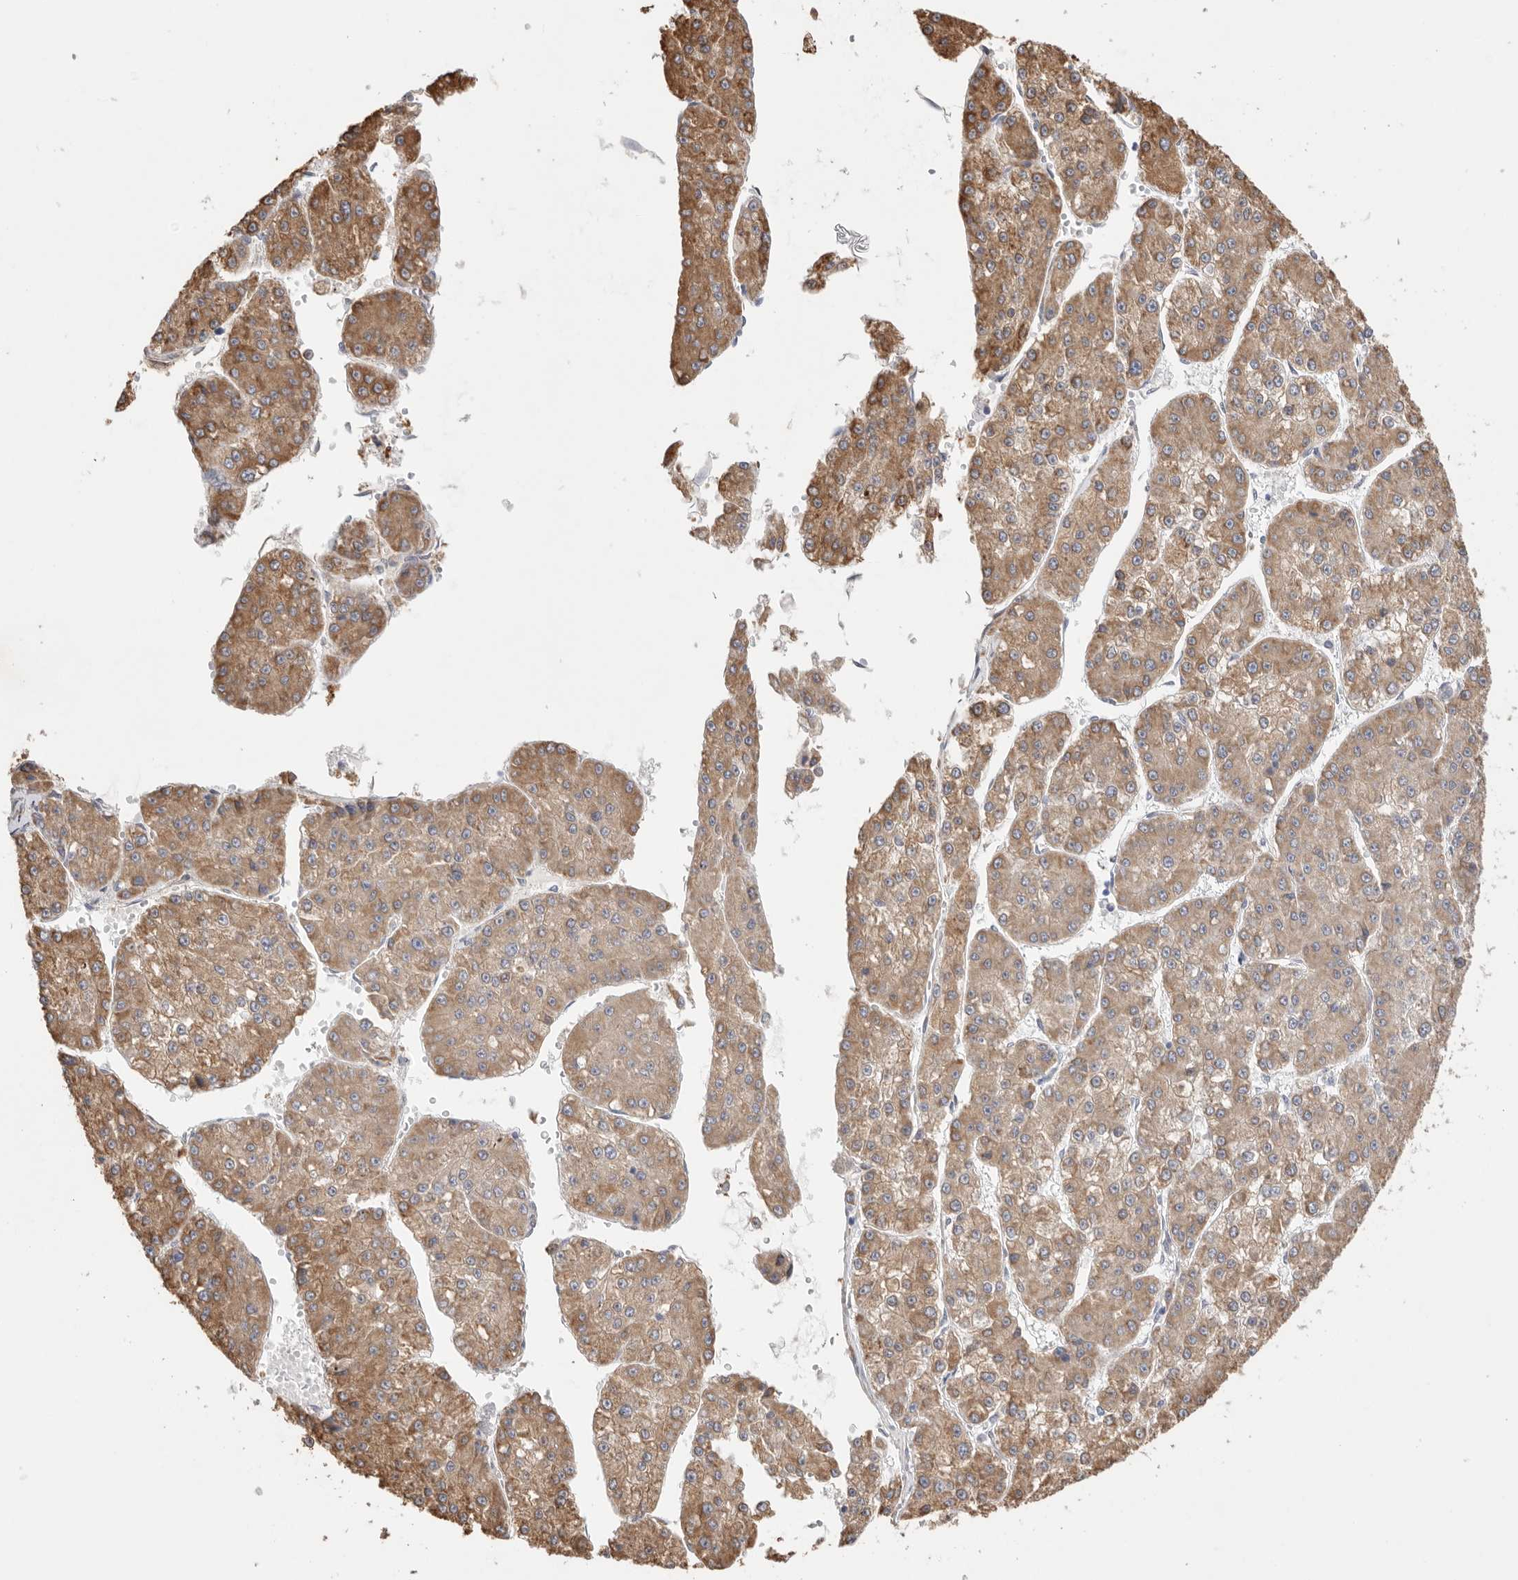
{"staining": {"intensity": "moderate", "quantity": ">75%", "location": "cytoplasmic/membranous"}, "tissue": "liver cancer", "cell_type": "Tumor cells", "image_type": "cancer", "snomed": [{"axis": "morphology", "description": "Carcinoma, Hepatocellular, NOS"}, {"axis": "topography", "description": "Liver"}], "caption": "Immunohistochemical staining of human liver cancer demonstrates moderate cytoplasmic/membranous protein expression in about >75% of tumor cells.", "gene": "BLOC1S5", "patient": {"sex": "female", "age": 73}}